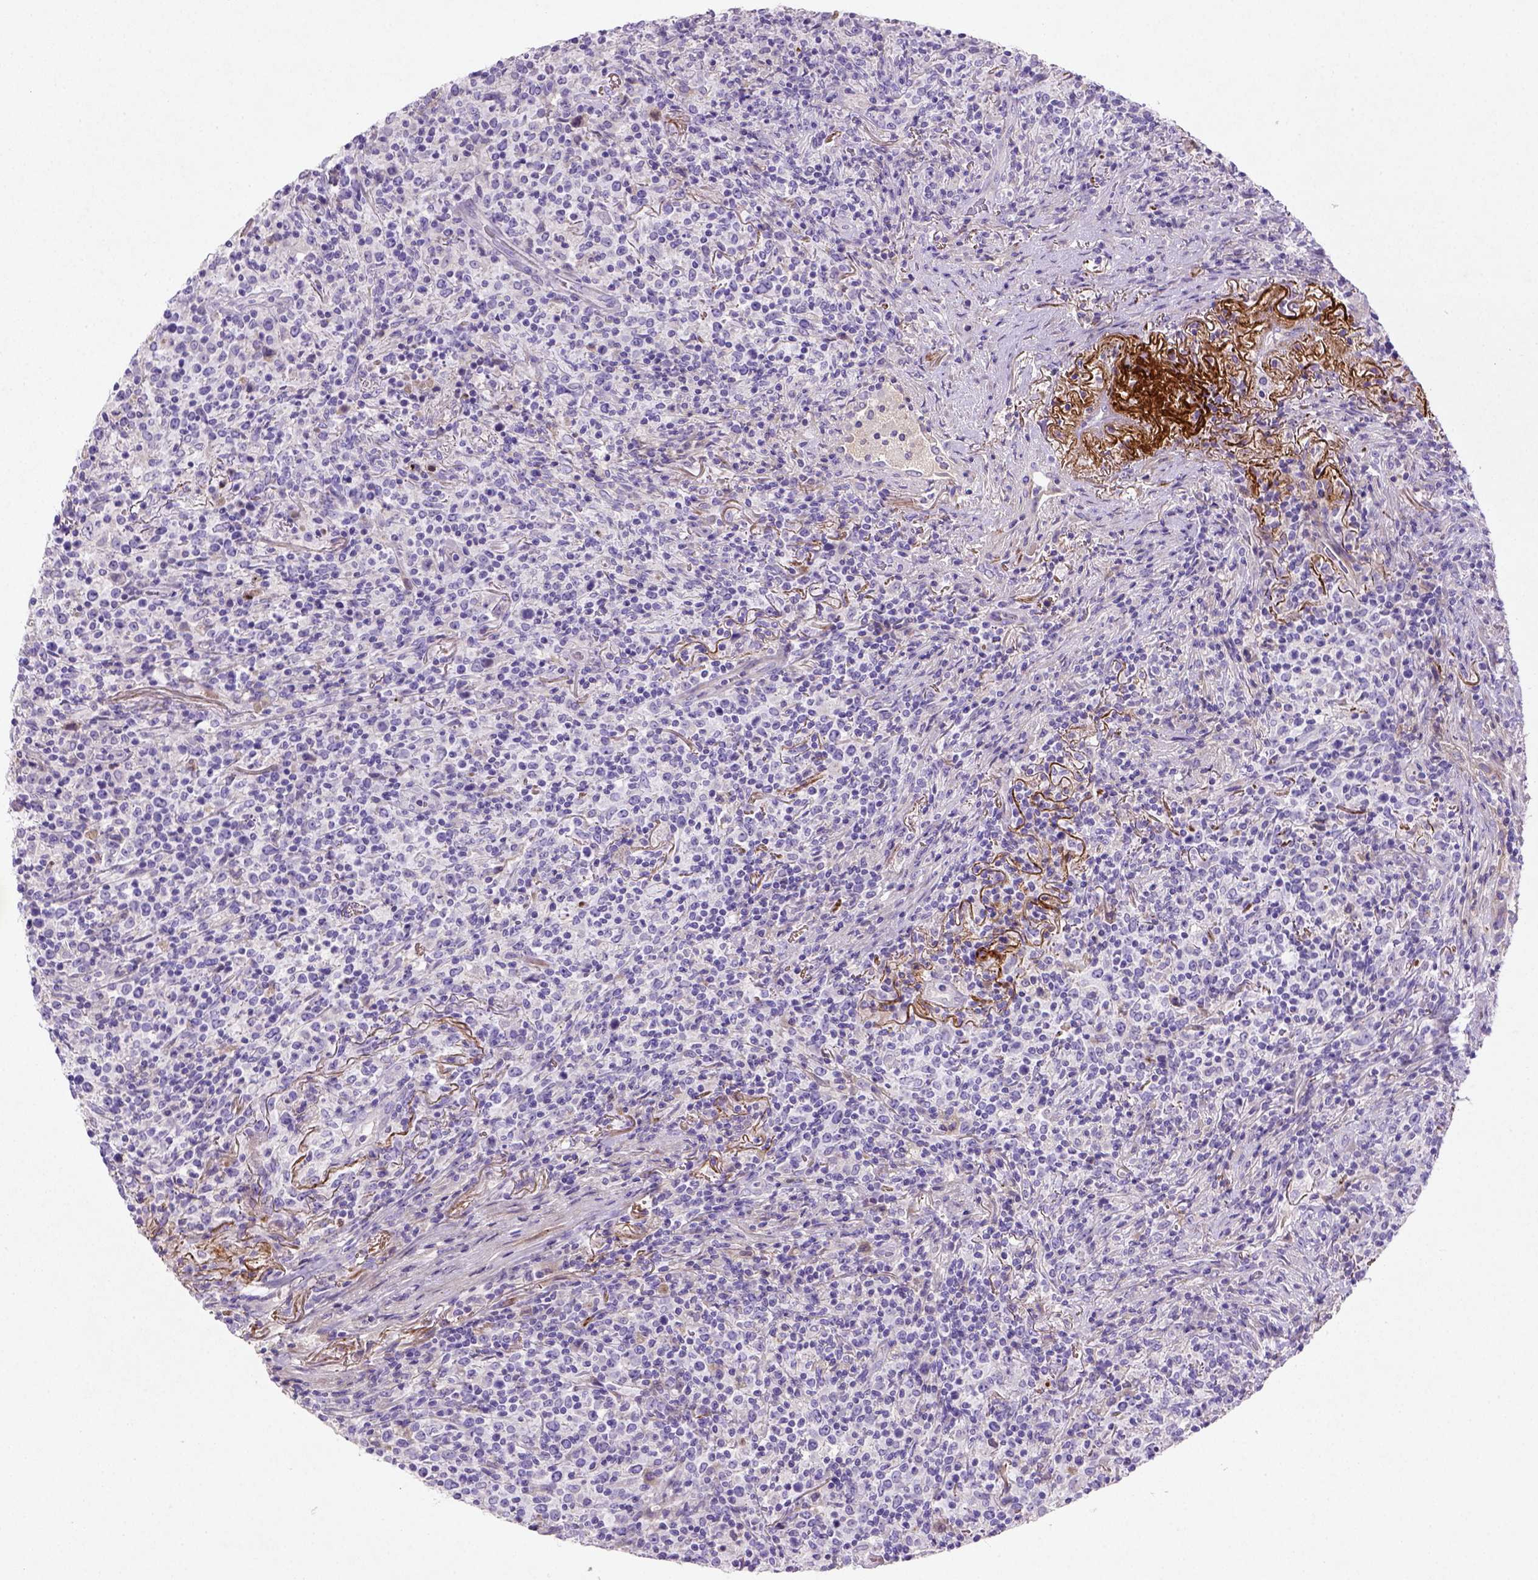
{"staining": {"intensity": "negative", "quantity": "none", "location": "none"}, "tissue": "lymphoma", "cell_type": "Tumor cells", "image_type": "cancer", "snomed": [{"axis": "morphology", "description": "Malignant lymphoma, non-Hodgkin's type, High grade"}, {"axis": "topography", "description": "Lung"}], "caption": "DAB immunohistochemical staining of lymphoma exhibits no significant positivity in tumor cells.", "gene": "NUDT2", "patient": {"sex": "male", "age": 79}}